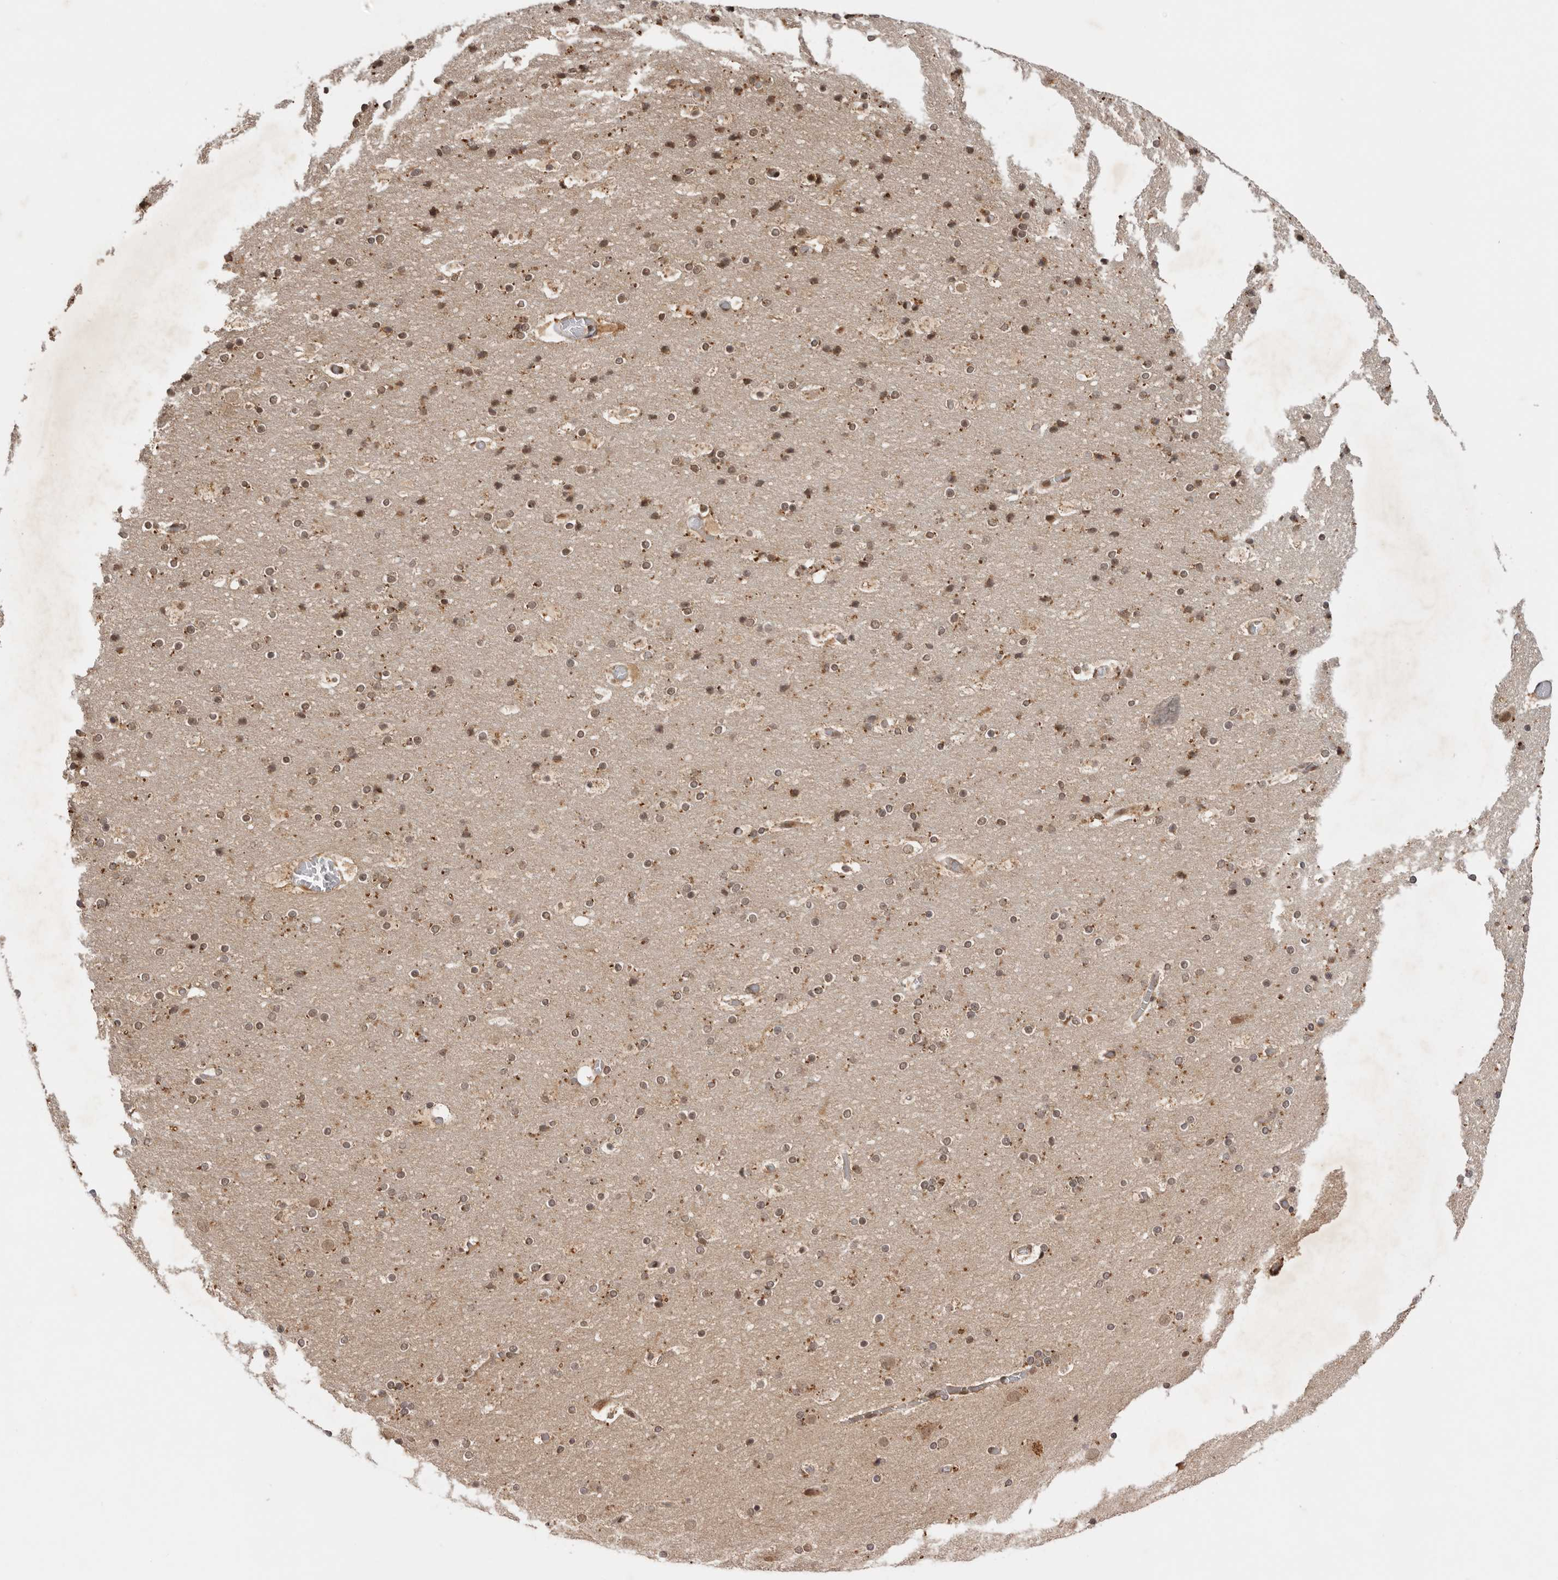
{"staining": {"intensity": "moderate", "quantity": ">75%", "location": "nuclear"}, "tissue": "cerebral cortex", "cell_type": "Endothelial cells", "image_type": "normal", "snomed": [{"axis": "morphology", "description": "Normal tissue, NOS"}, {"axis": "topography", "description": "Cerebral cortex"}], "caption": "Immunohistochemistry (DAB) staining of benign human cerebral cortex shows moderate nuclear protein expression in about >75% of endothelial cells.", "gene": "TARS2", "patient": {"sex": "male", "age": 57}}